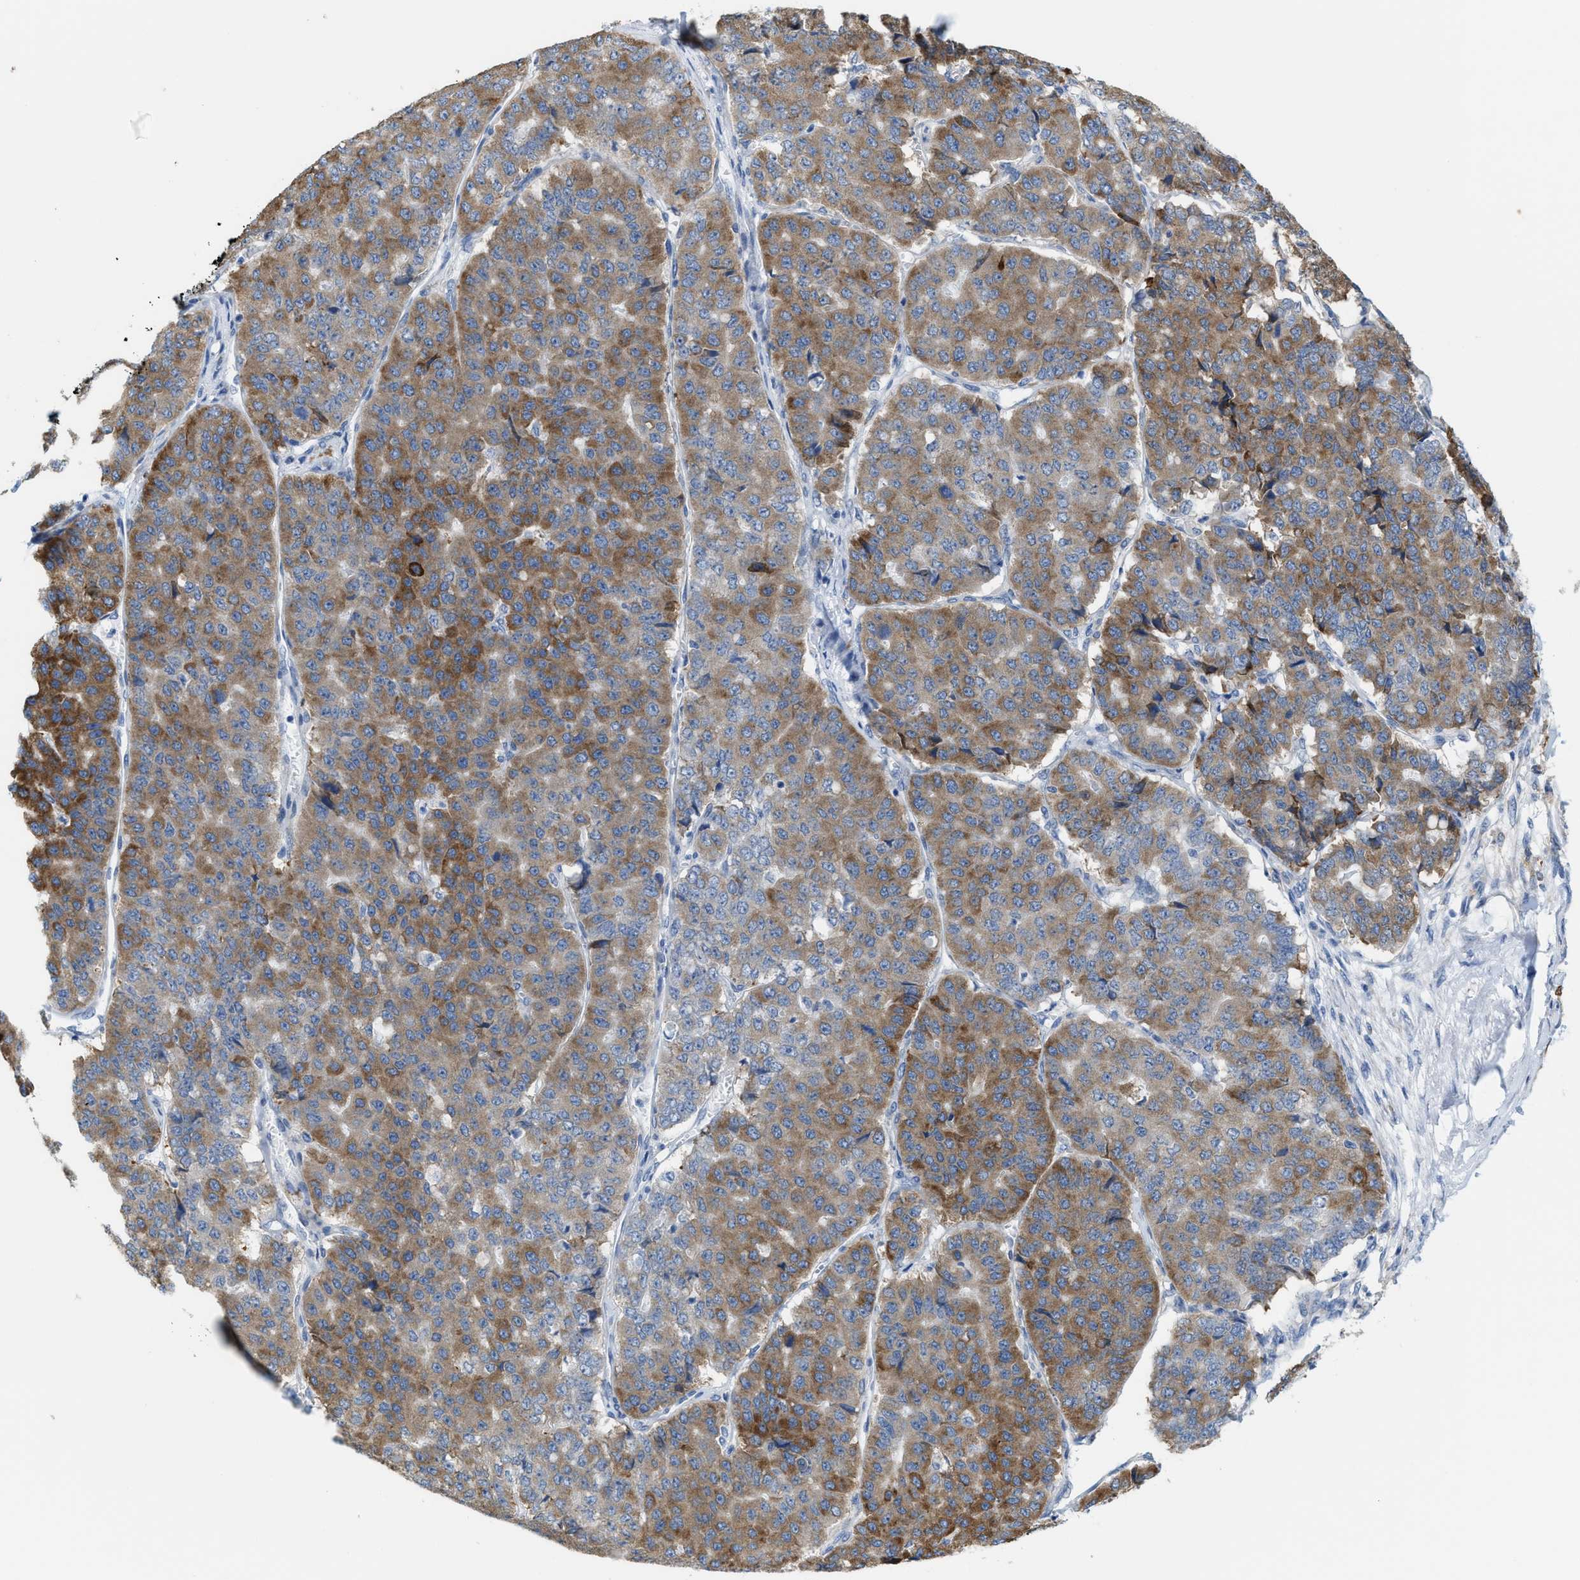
{"staining": {"intensity": "moderate", "quantity": ">75%", "location": "cytoplasmic/membranous"}, "tissue": "pancreatic cancer", "cell_type": "Tumor cells", "image_type": "cancer", "snomed": [{"axis": "morphology", "description": "Adenocarcinoma, NOS"}, {"axis": "topography", "description": "Pancreas"}], "caption": "Brown immunohistochemical staining in human pancreatic cancer (adenocarcinoma) reveals moderate cytoplasmic/membranous positivity in approximately >75% of tumor cells.", "gene": "KIFC3", "patient": {"sex": "male", "age": 50}}